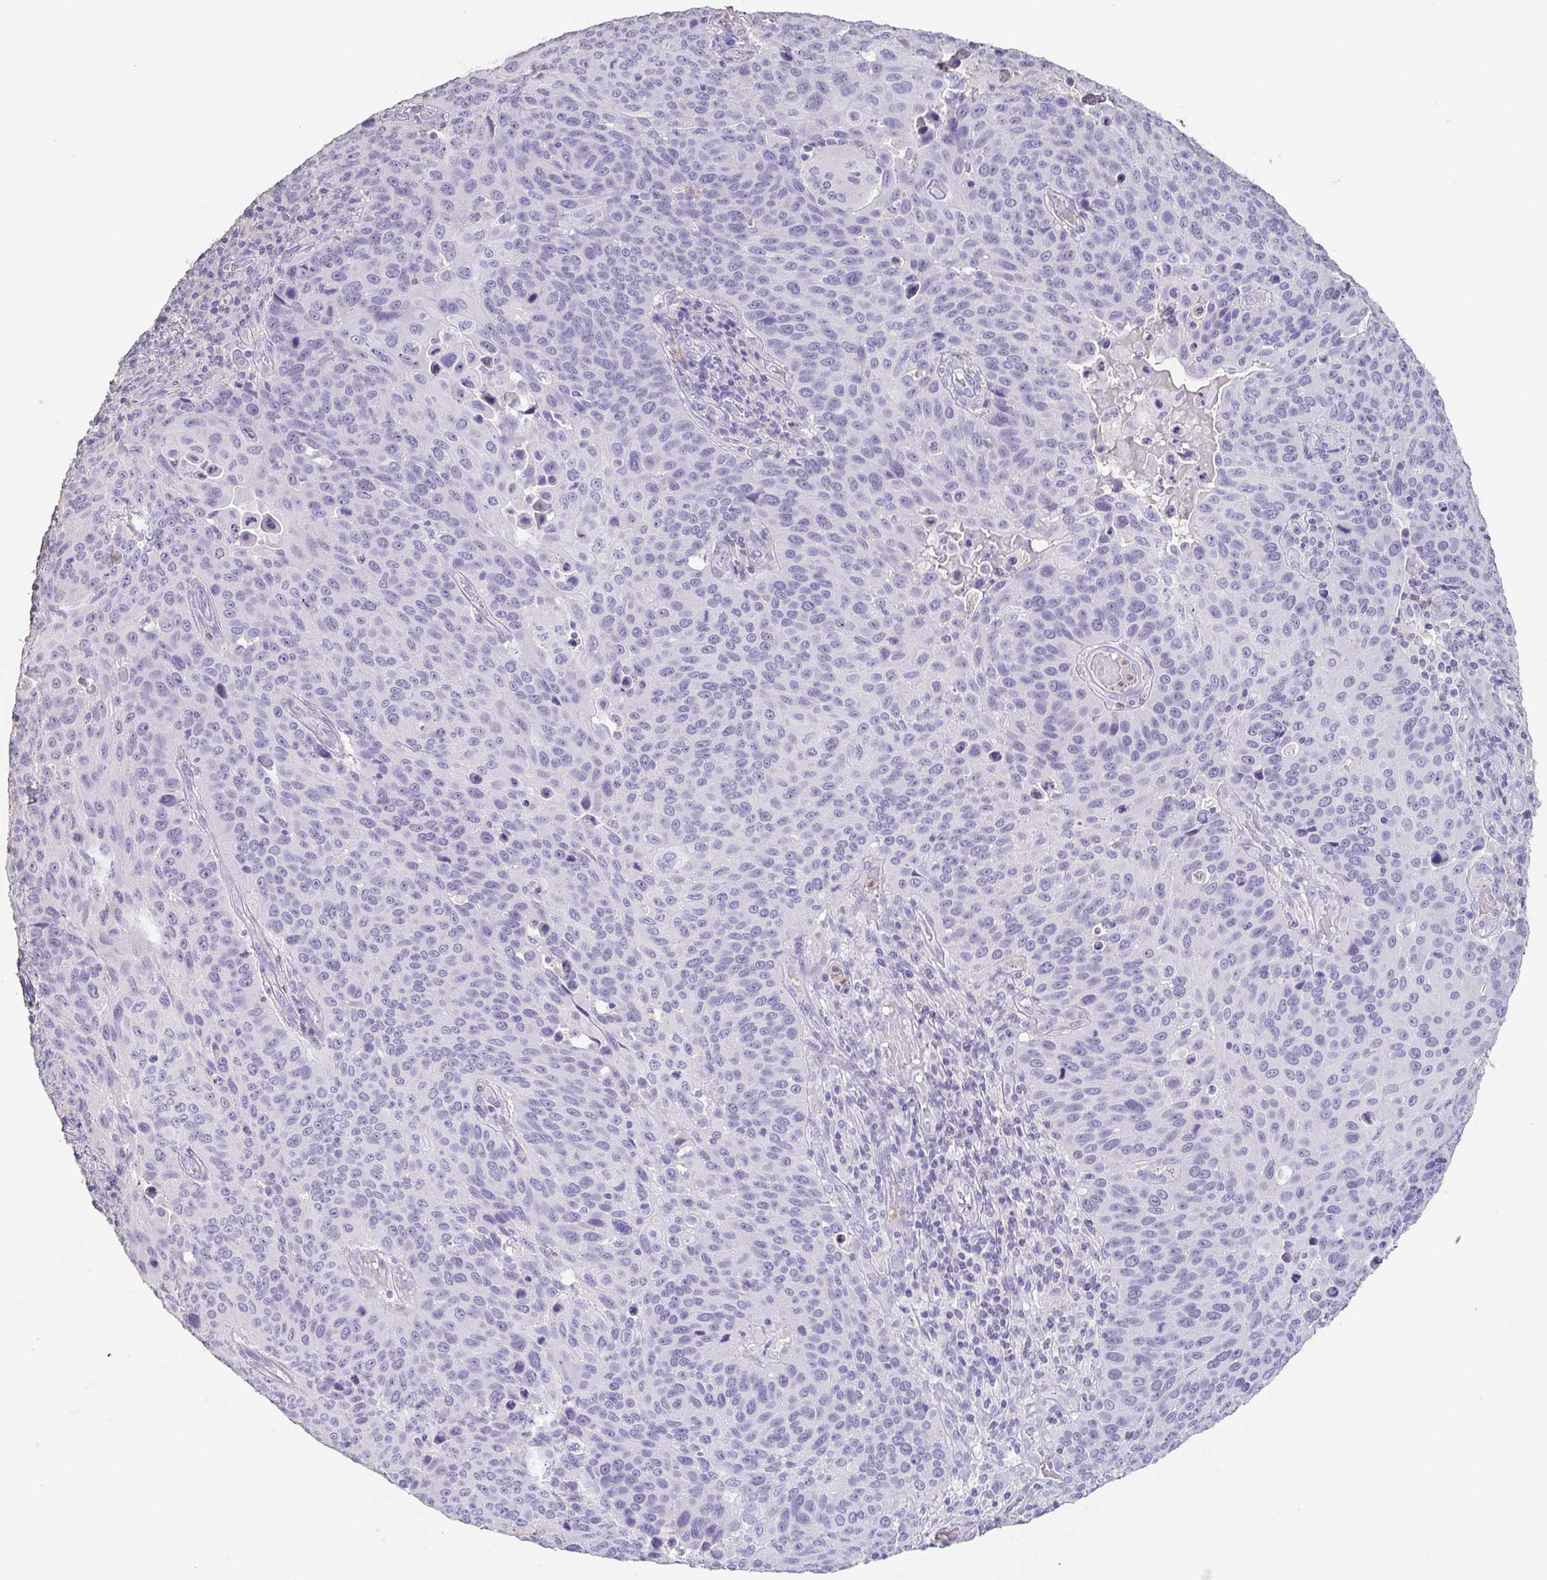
{"staining": {"intensity": "negative", "quantity": "none", "location": "none"}, "tissue": "lung cancer", "cell_type": "Tumor cells", "image_type": "cancer", "snomed": [{"axis": "morphology", "description": "Squamous cell carcinoma, NOS"}, {"axis": "topography", "description": "Lung"}], "caption": "This photomicrograph is of lung cancer (squamous cell carcinoma) stained with immunohistochemistry (IHC) to label a protein in brown with the nuclei are counter-stained blue. There is no expression in tumor cells.", "gene": "BPIFA2", "patient": {"sex": "male", "age": 68}}